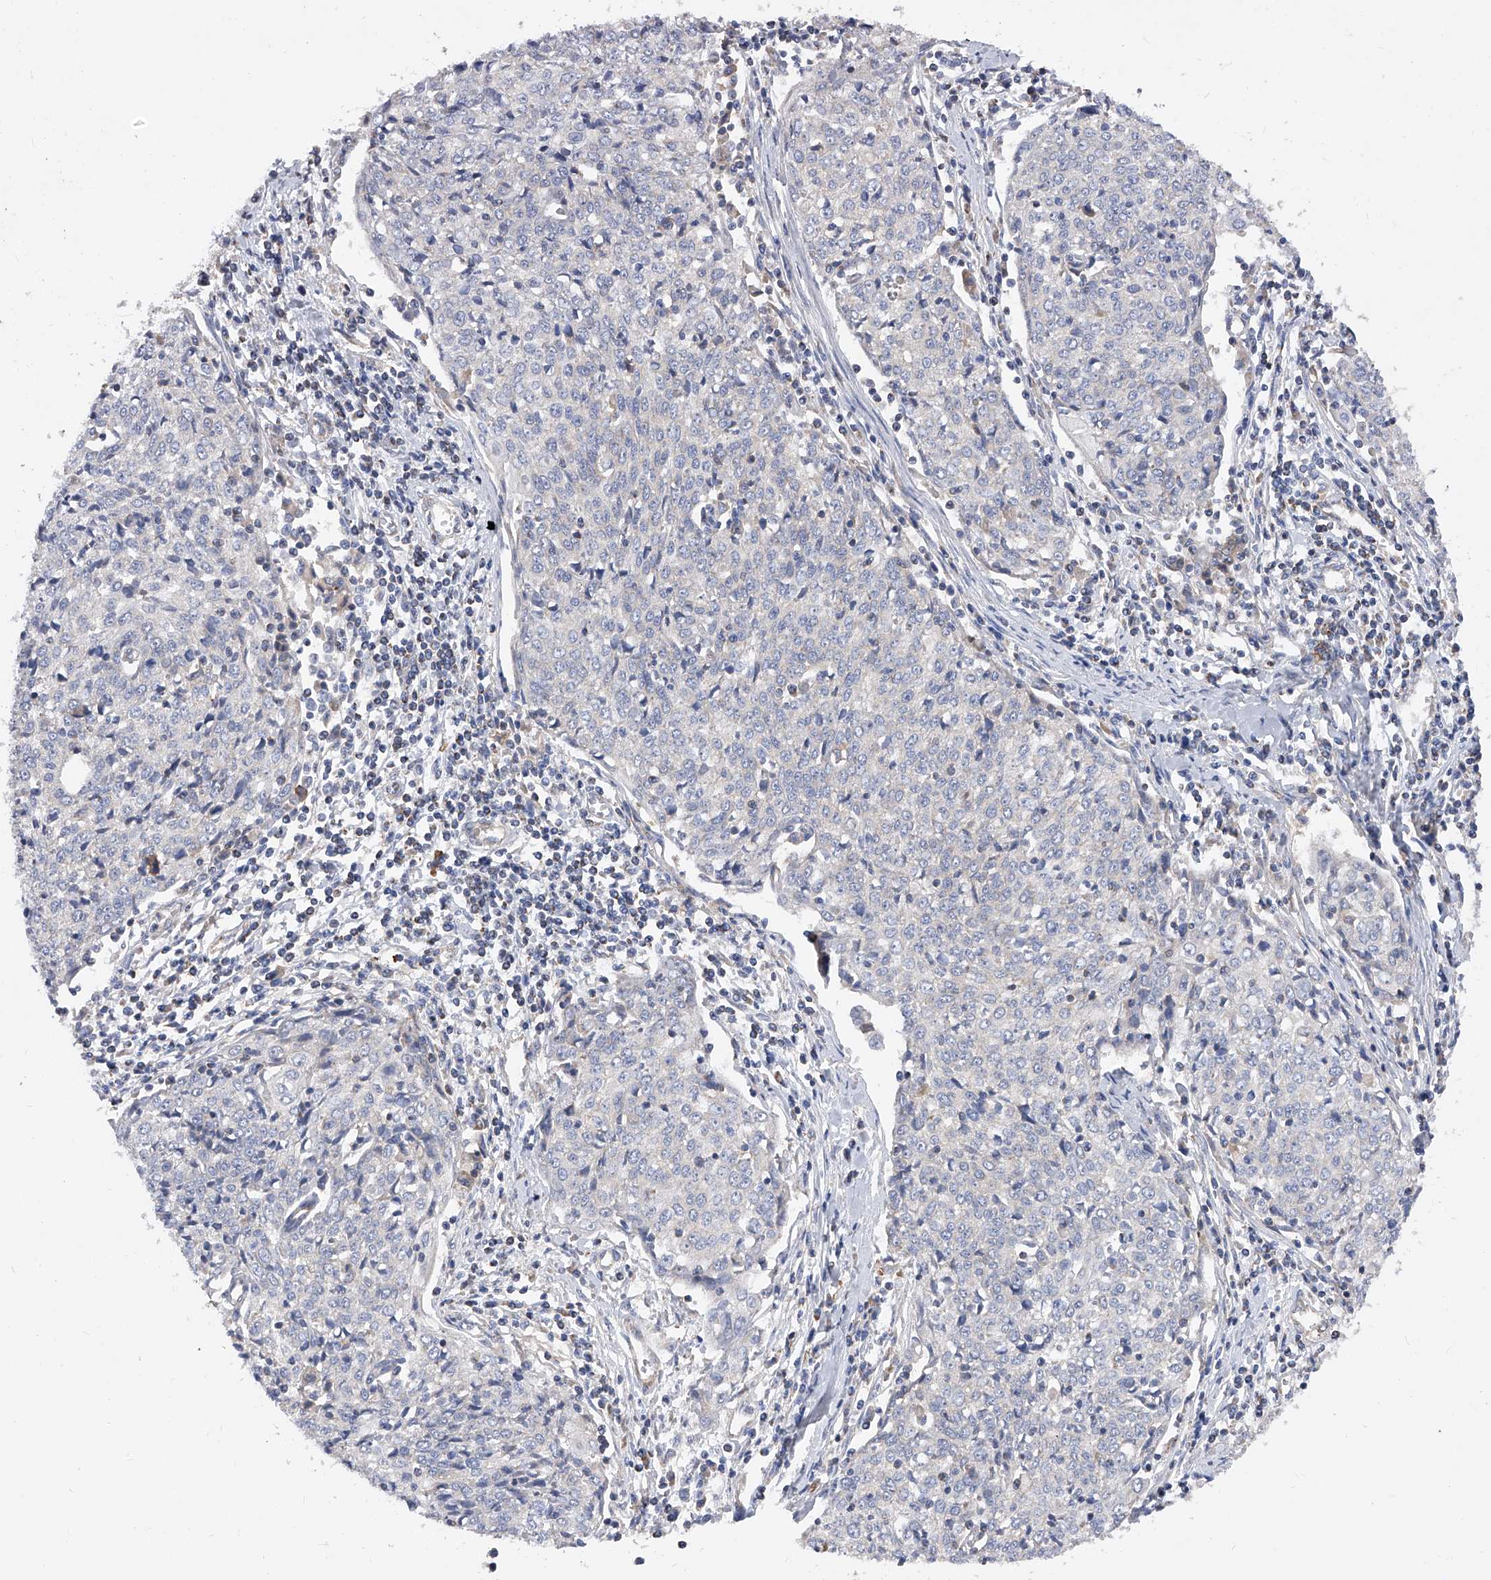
{"staining": {"intensity": "negative", "quantity": "none", "location": "none"}, "tissue": "cervical cancer", "cell_type": "Tumor cells", "image_type": "cancer", "snomed": [{"axis": "morphology", "description": "Squamous cell carcinoma, NOS"}, {"axis": "topography", "description": "Cervix"}], "caption": "Immunohistochemical staining of cervical cancer exhibits no significant expression in tumor cells.", "gene": "PDSS2", "patient": {"sex": "female", "age": 48}}